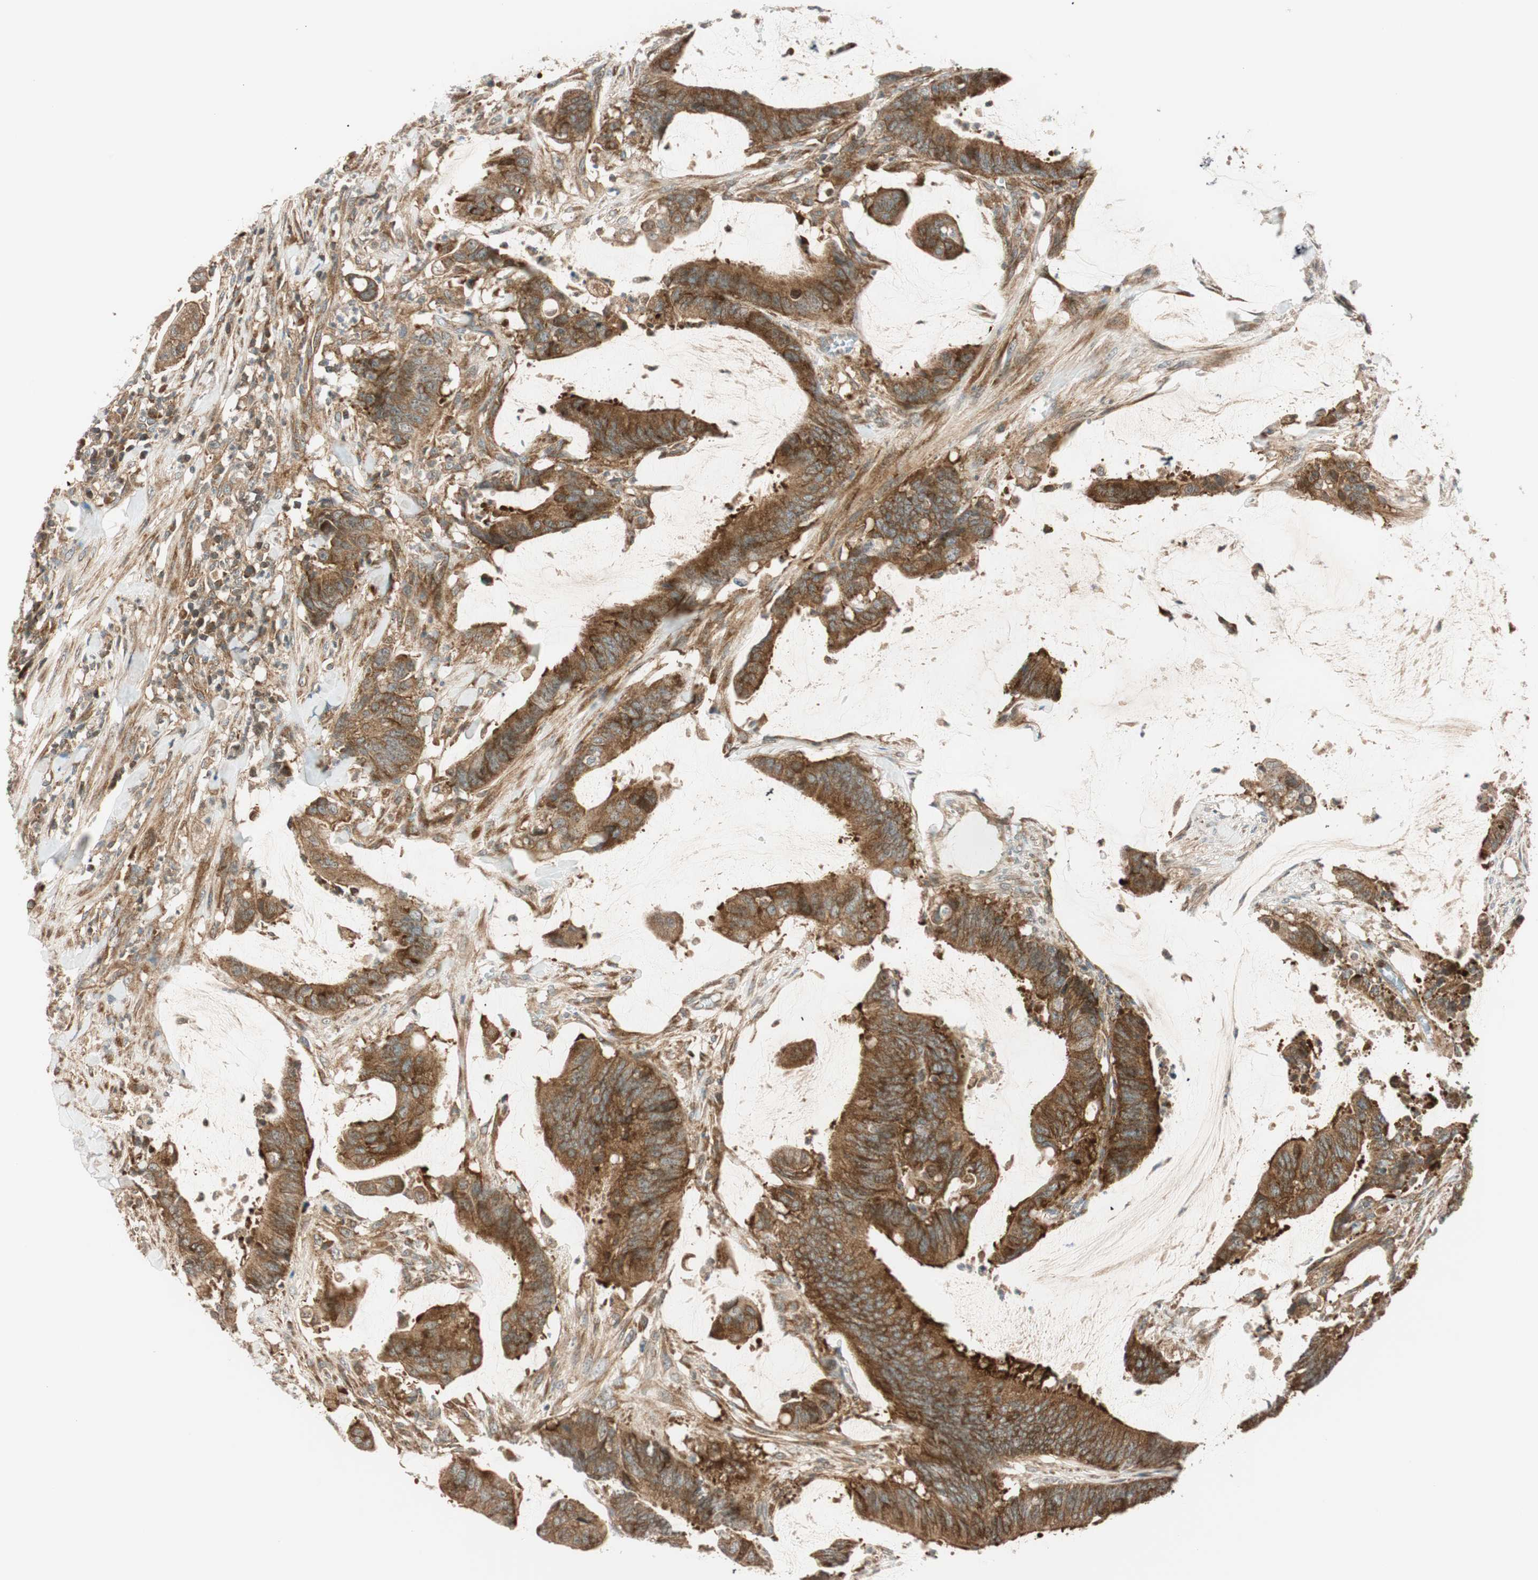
{"staining": {"intensity": "strong", "quantity": ">75%", "location": "cytoplasmic/membranous"}, "tissue": "colorectal cancer", "cell_type": "Tumor cells", "image_type": "cancer", "snomed": [{"axis": "morphology", "description": "Adenocarcinoma, NOS"}, {"axis": "topography", "description": "Rectum"}], "caption": "Immunohistochemical staining of human colorectal cancer (adenocarcinoma) demonstrates high levels of strong cytoplasmic/membranous protein expression in about >75% of tumor cells.", "gene": "ABI1", "patient": {"sex": "female", "age": 66}}